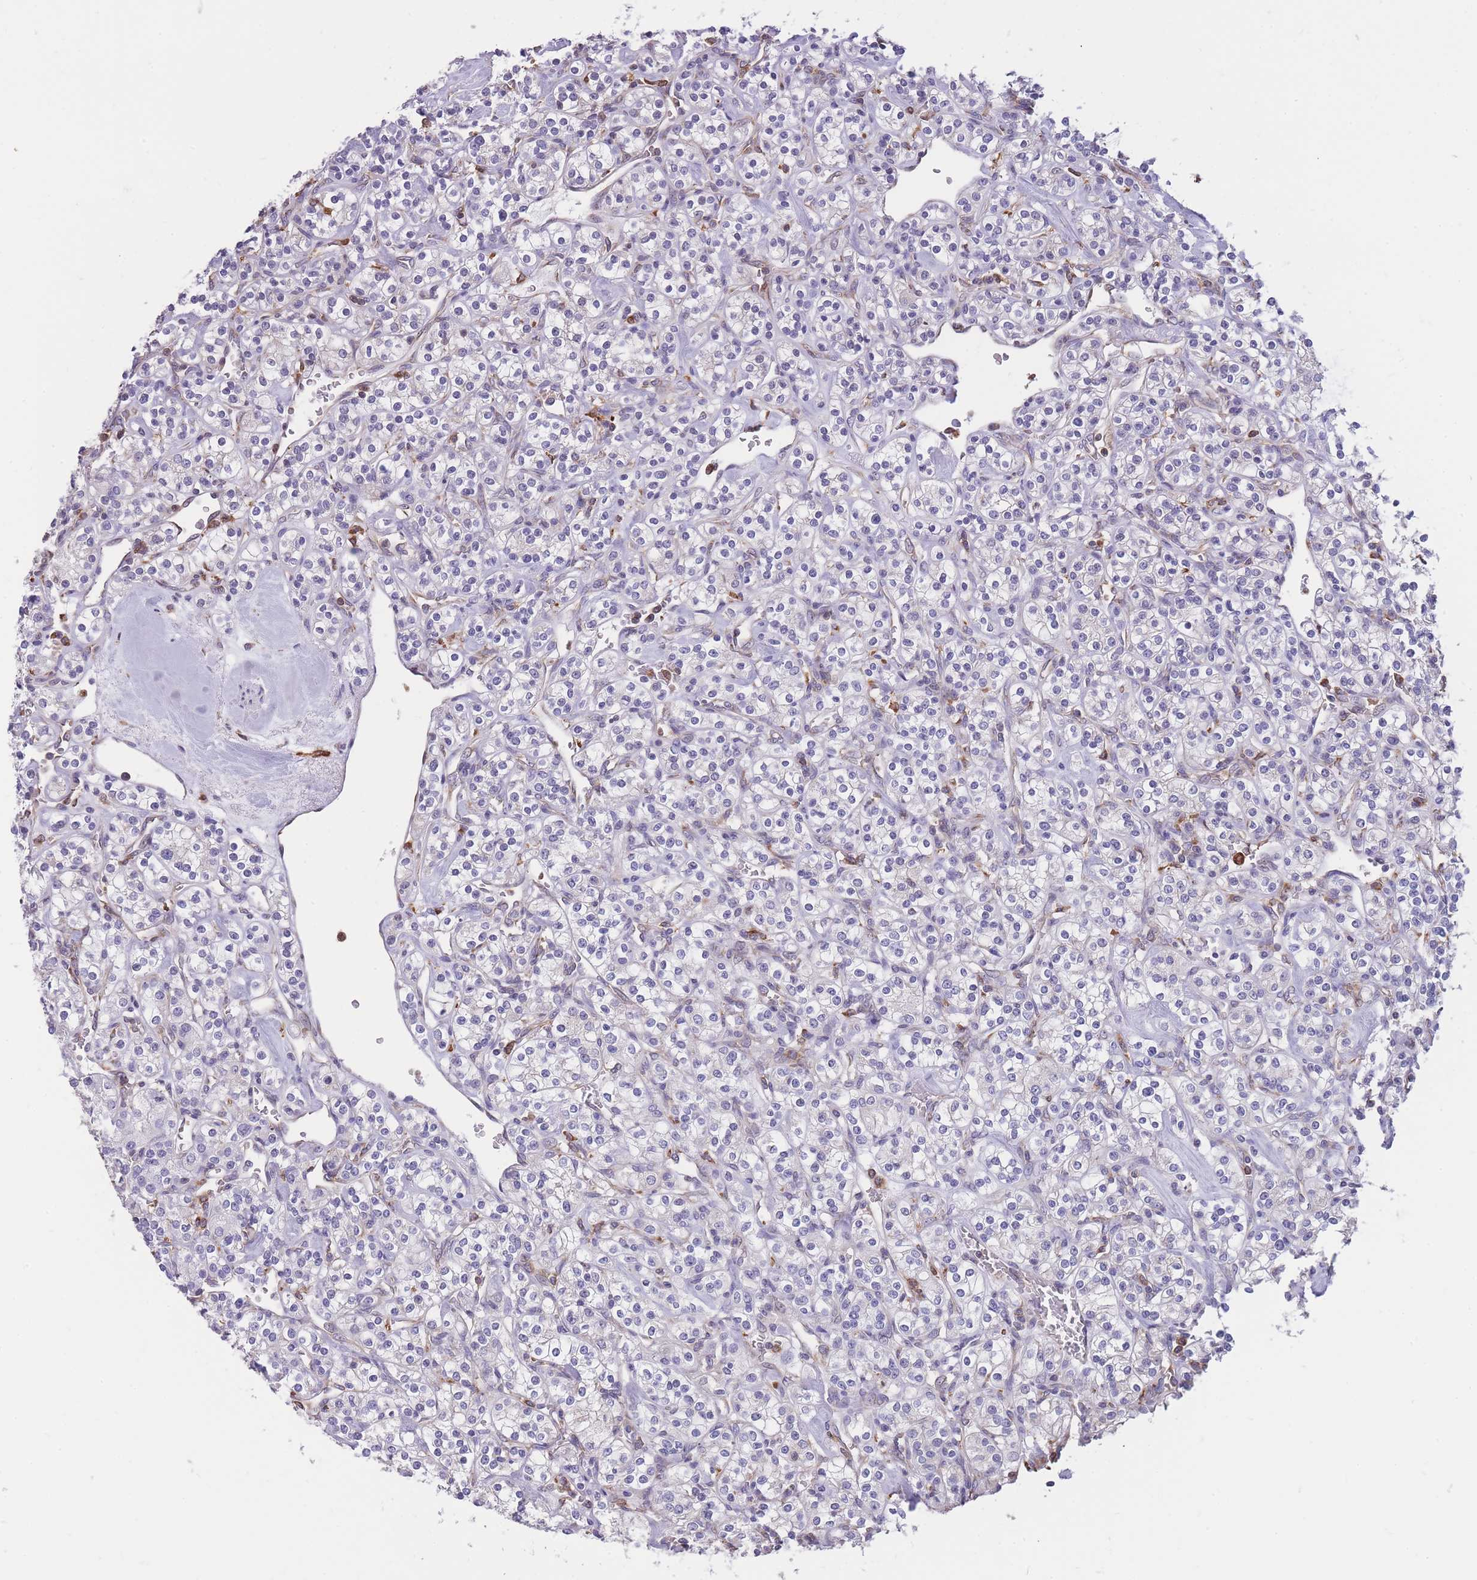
{"staining": {"intensity": "negative", "quantity": "none", "location": "none"}, "tissue": "renal cancer", "cell_type": "Tumor cells", "image_type": "cancer", "snomed": [{"axis": "morphology", "description": "Adenocarcinoma, NOS"}, {"axis": "topography", "description": "Kidney"}], "caption": "This is an immunohistochemistry histopathology image of human renal adenocarcinoma. There is no staining in tumor cells.", "gene": "ZNF662", "patient": {"sex": "male", "age": 77}}